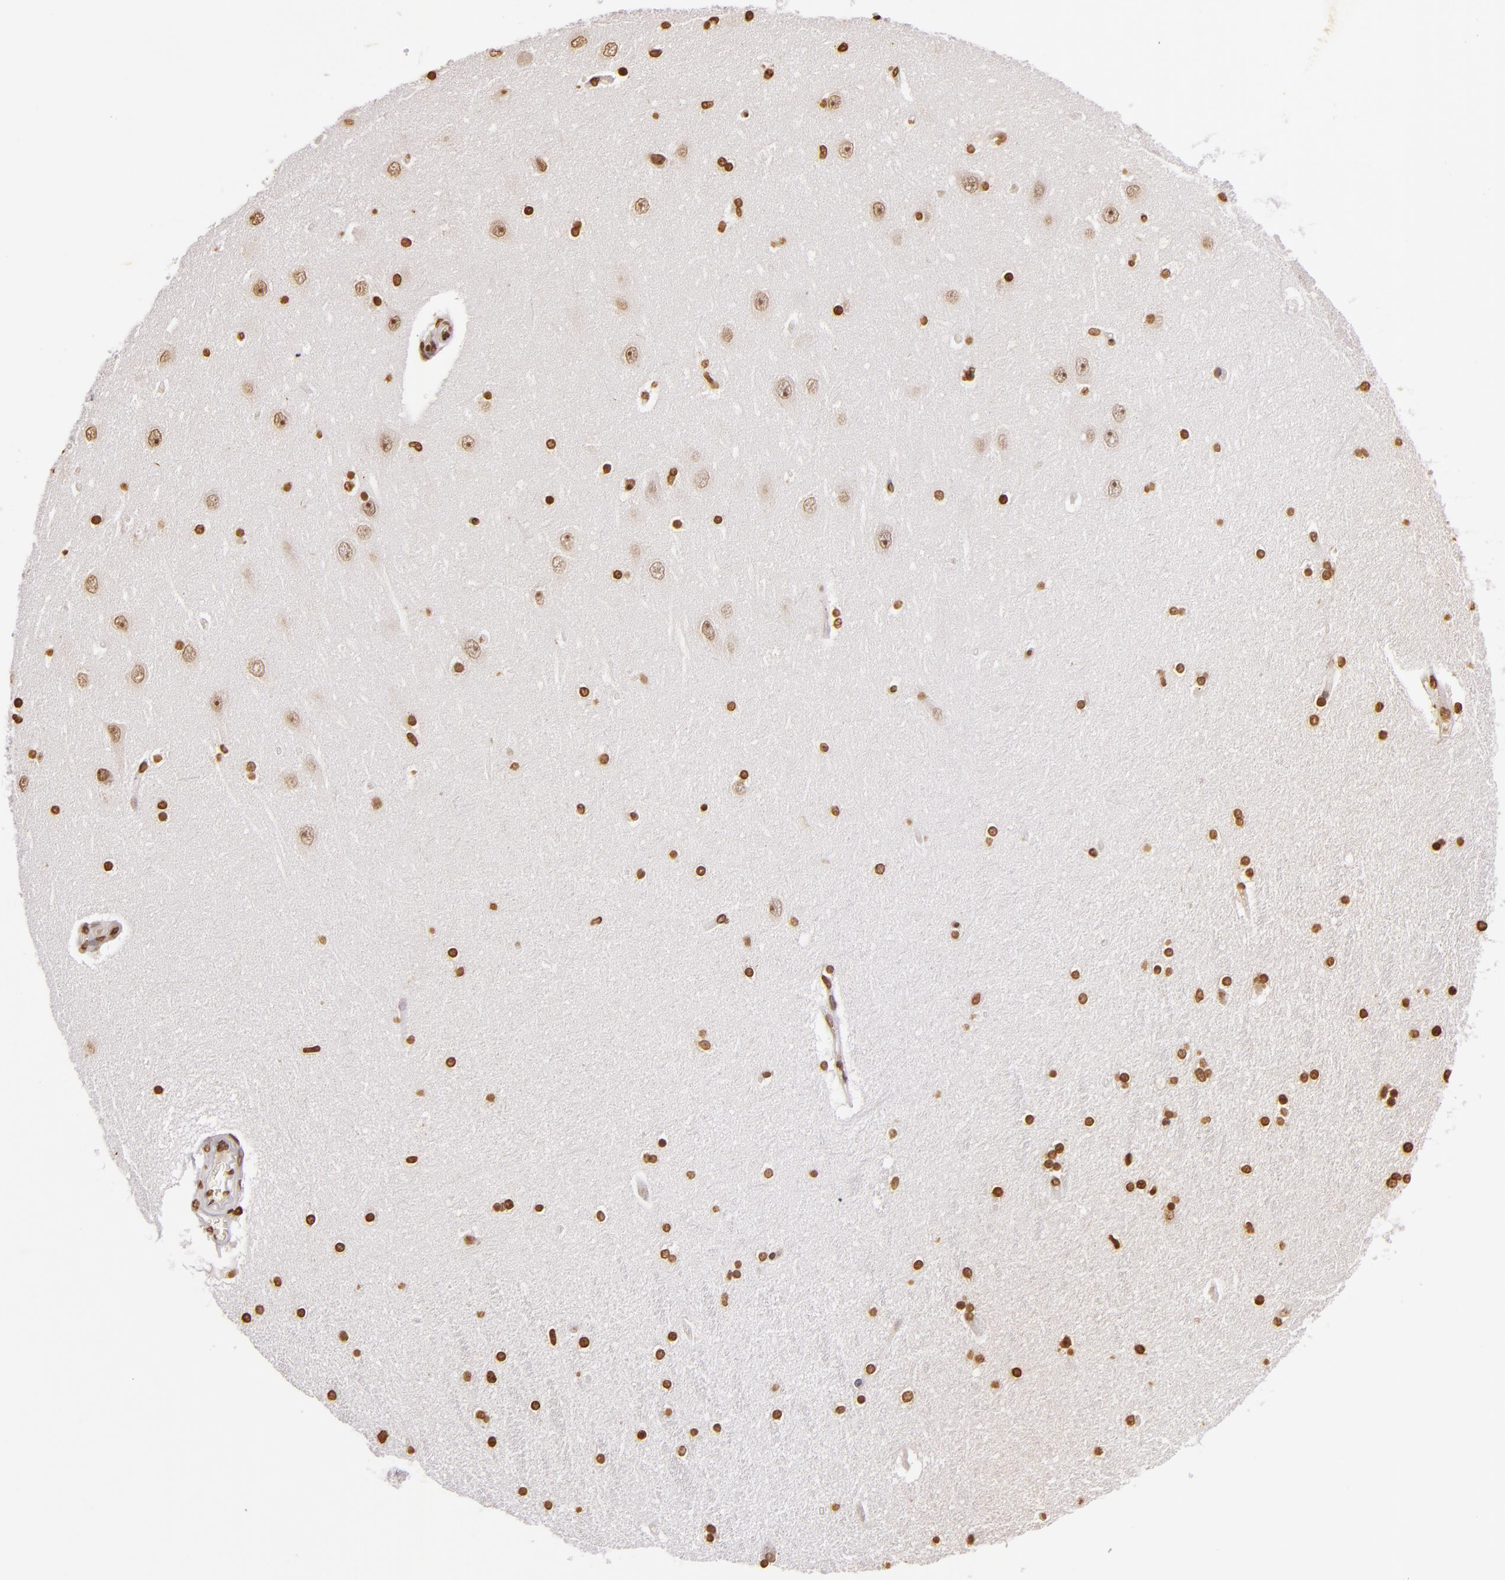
{"staining": {"intensity": "moderate", "quantity": ">75%", "location": "nuclear"}, "tissue": "hippocampus", "cell_type": "Glial cells", "image_type": "normal", "snomed": [{"axis": "morphology", "description": "Normal tissue, NOS"}, {"axis": "topography", "description": "Hippocampus"}], "caption": "An immunohistochemistry image of benign tissue is shown. Protein staining in brown highlights moderate nuclear positivity in hippocampus within glial cells. (brown staining indicates protein expression, while blue staining denotes nuclei).", "gene": "THRB", "patient": {"sex": "female", "age": 54}}